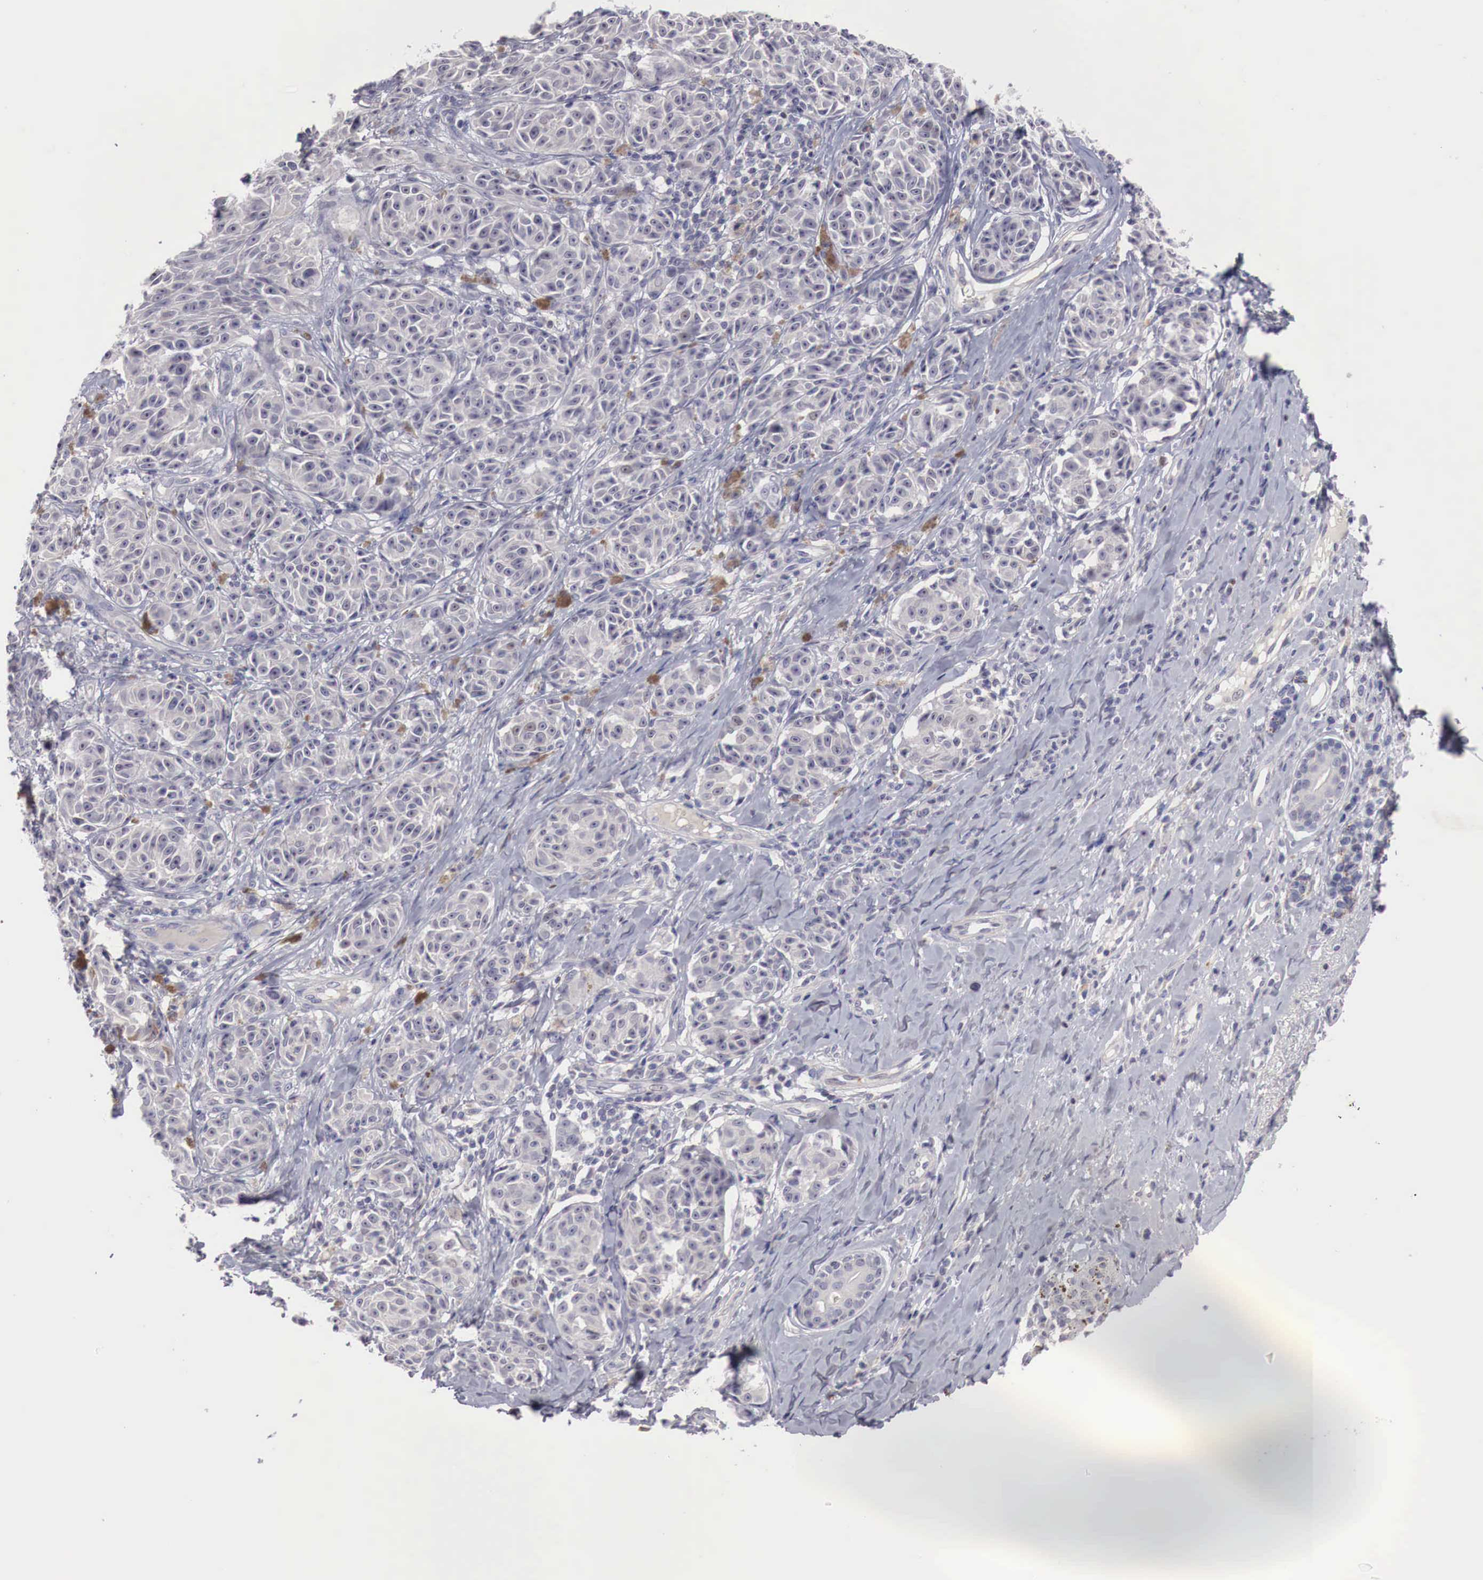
{"staining": {"intensity": "negative", "quantity": "none", "location": "none"}, "tissue": "melanoma", "cell_type": "Tumor cells", "image_type": "cancer", "snomed": [{"axis": "morphology", "description": "Malignant melanoma, NOS"}, {"axis": "topography", "description": "Skin"}], "caption": "The micrograph demonstrates no staining of tumor cells in malignant melanoma.", "gene": "GATA1", "patient": {"sex": "male", "age": 49}}